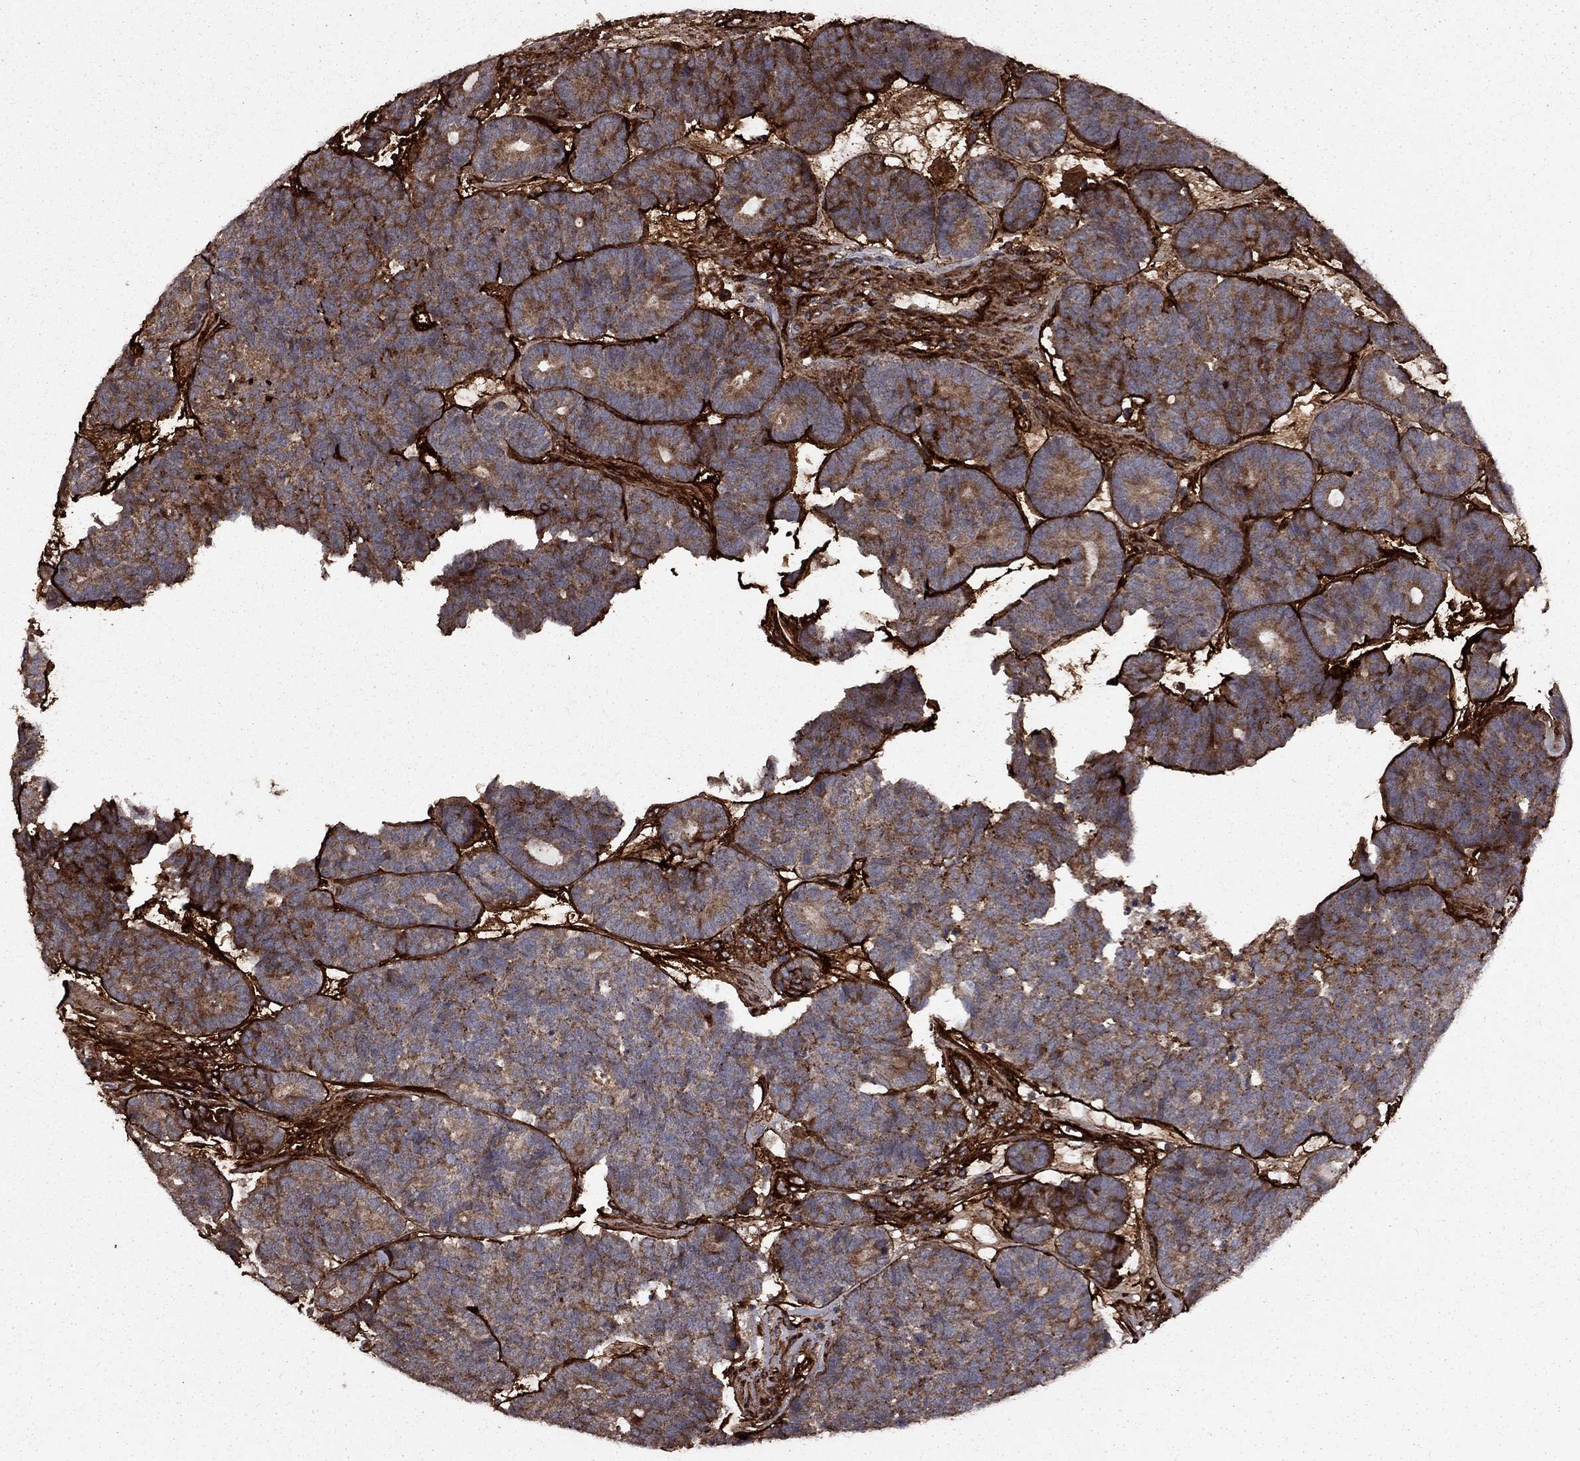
{"staining": {"intensity": "strong", "quantity": "25%-75%", "location": "cytoplasmic/membranous"}, "tissue": "head and neck cancer", "cell_type": "Tumor cells", "image_type": "cancer", "snomed": [{"axis": "morphology", "description": "Adenocarcinoma, NOS"}, {"axis": "topography", "description": "Head-Neck"}], "caption": "This is an image of immunohistochemistry staining of head and neck cancer, which shows strong positivity in the cytoplasmic/membranous of tumor cells.", "gene": "COL18A1", "patient": {"sex": "female", "age": 81}}